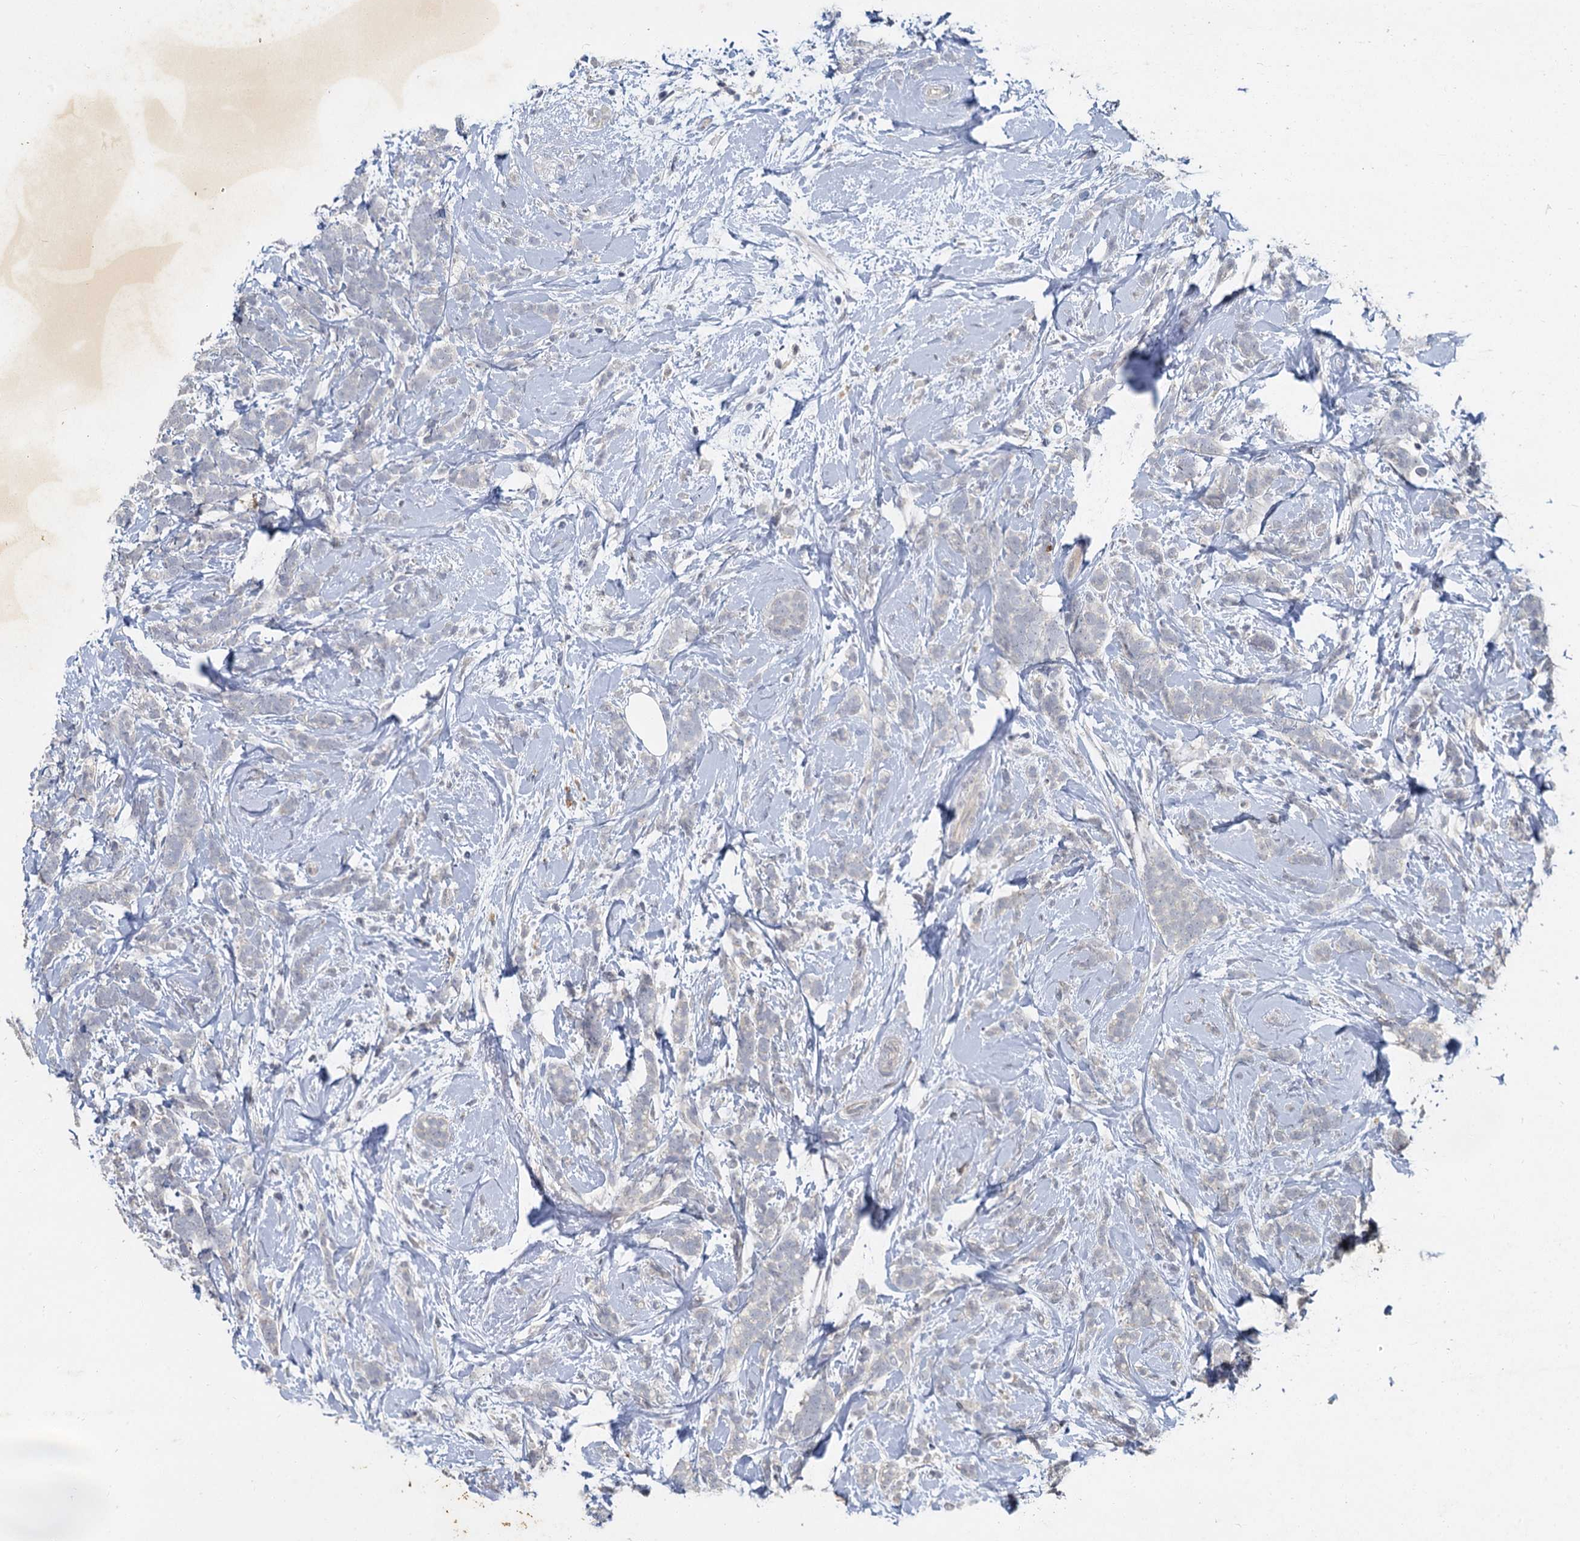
{"staining": {"intensity": "negative", "quantity": "none", "location": "none"}, "tissue": "breast cancer", "cell_type": "Tumor cells", "image_type": "cancer", "snomed": [{"axis": "morphology", "description": "Lobular carcinoma"}, {"axis": "topography", "description": "Breast"}], "caption": "IHC of lobular carcinoma (breast) exhibits no expression in tumor cells.", "gene": "MUCL1", "patient": {"sex": "female", "age": 58}}